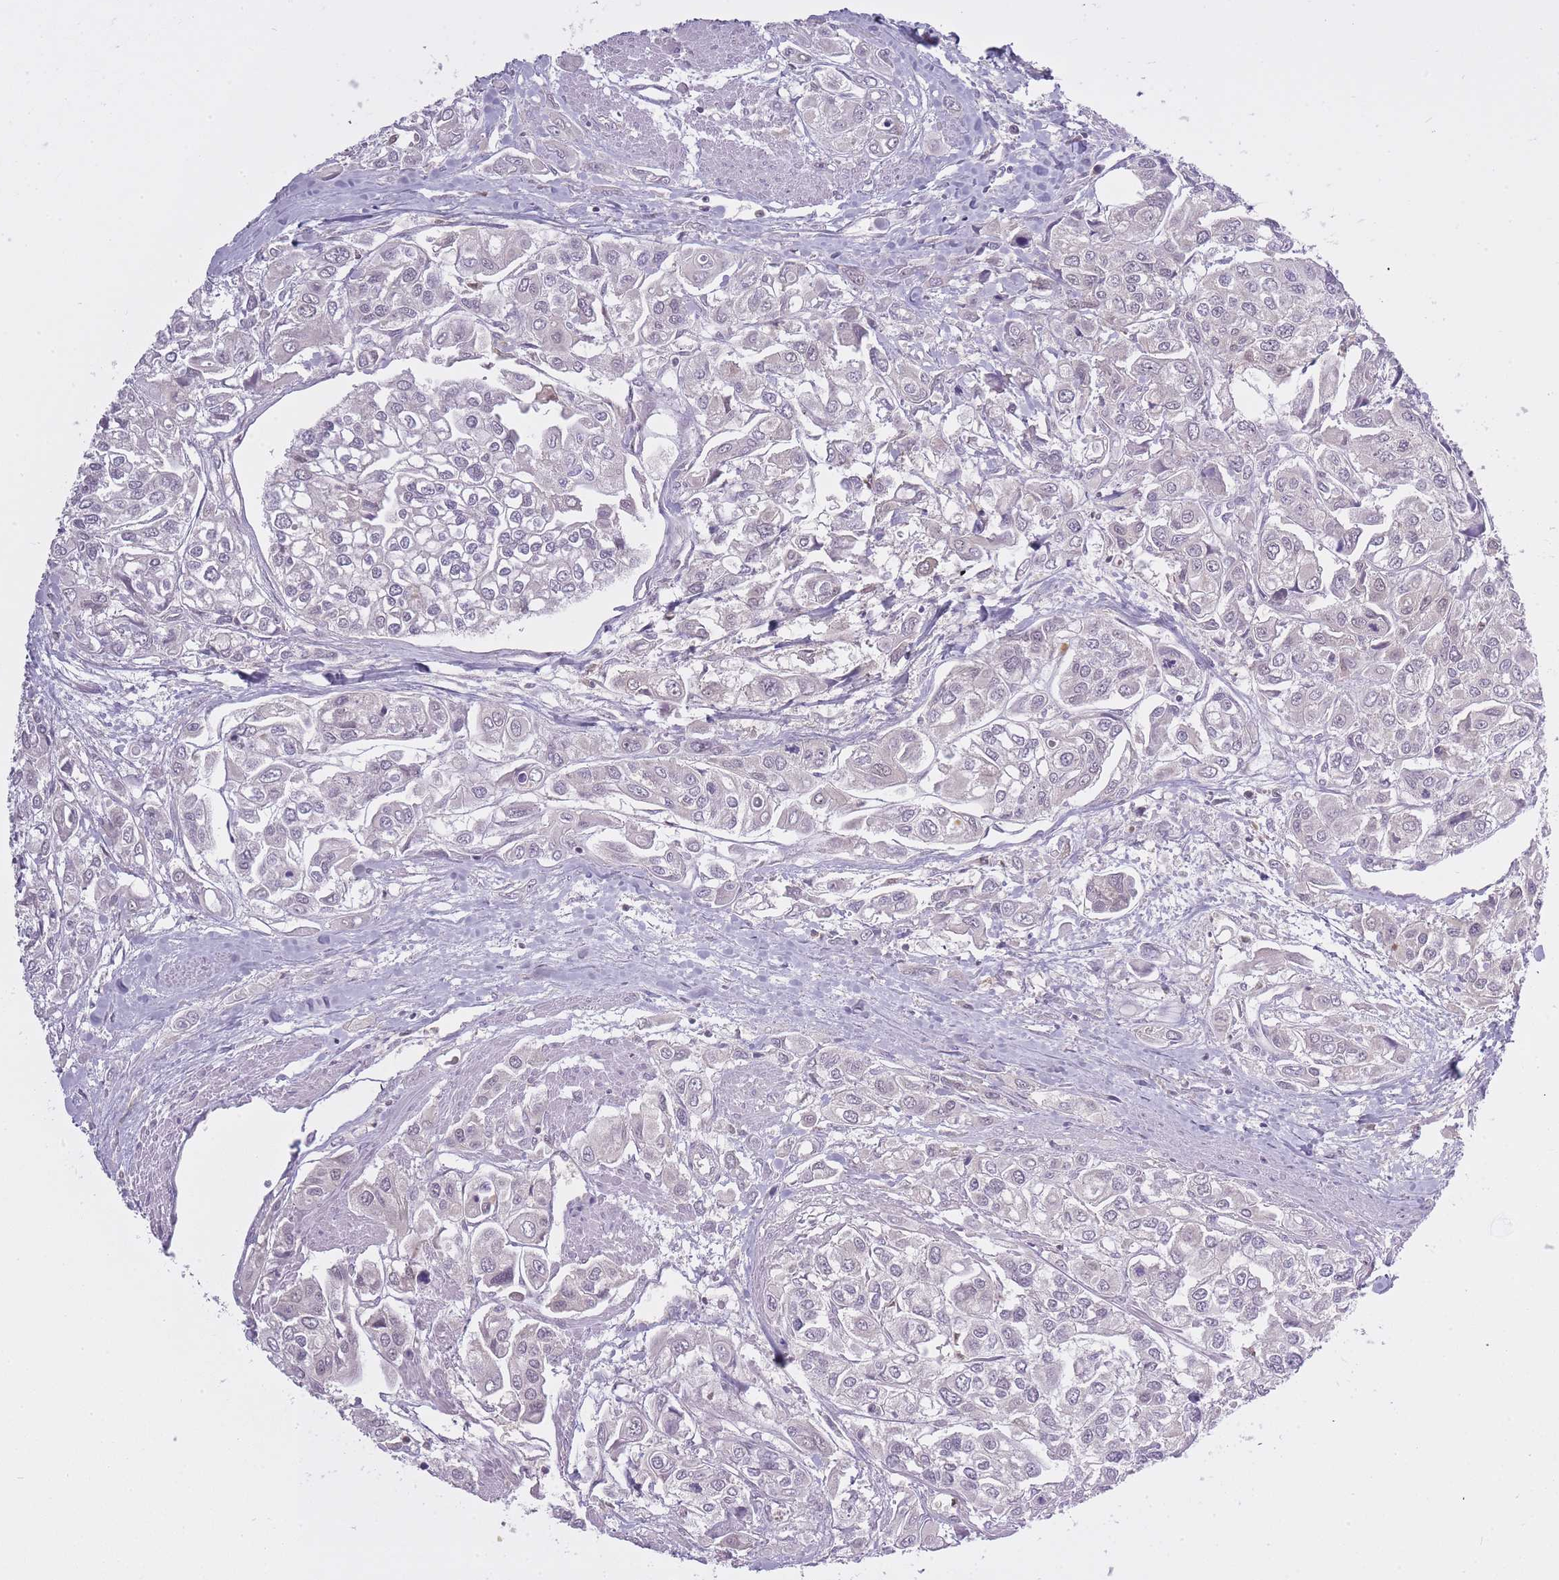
{"staining": {"intensity": "negative", "quantity": "none", "location": "none"}, "tissue": "urothelial cancer", "cell_type": "Tumor cells", "image_type": "cancer", "snomed": [{"axis": "morphology", "description": "Urothelial carcinoma, High grade"}, {"axis": "topography", "description": "Urinary bladder"}], "caption": "Human high-grade urothelial carcinoma stained for a protein using immunohistochemistry reveals no staining in tumor cells.", "gene": "CXorf38", "patient": {"sex": "male", "age": 67}}